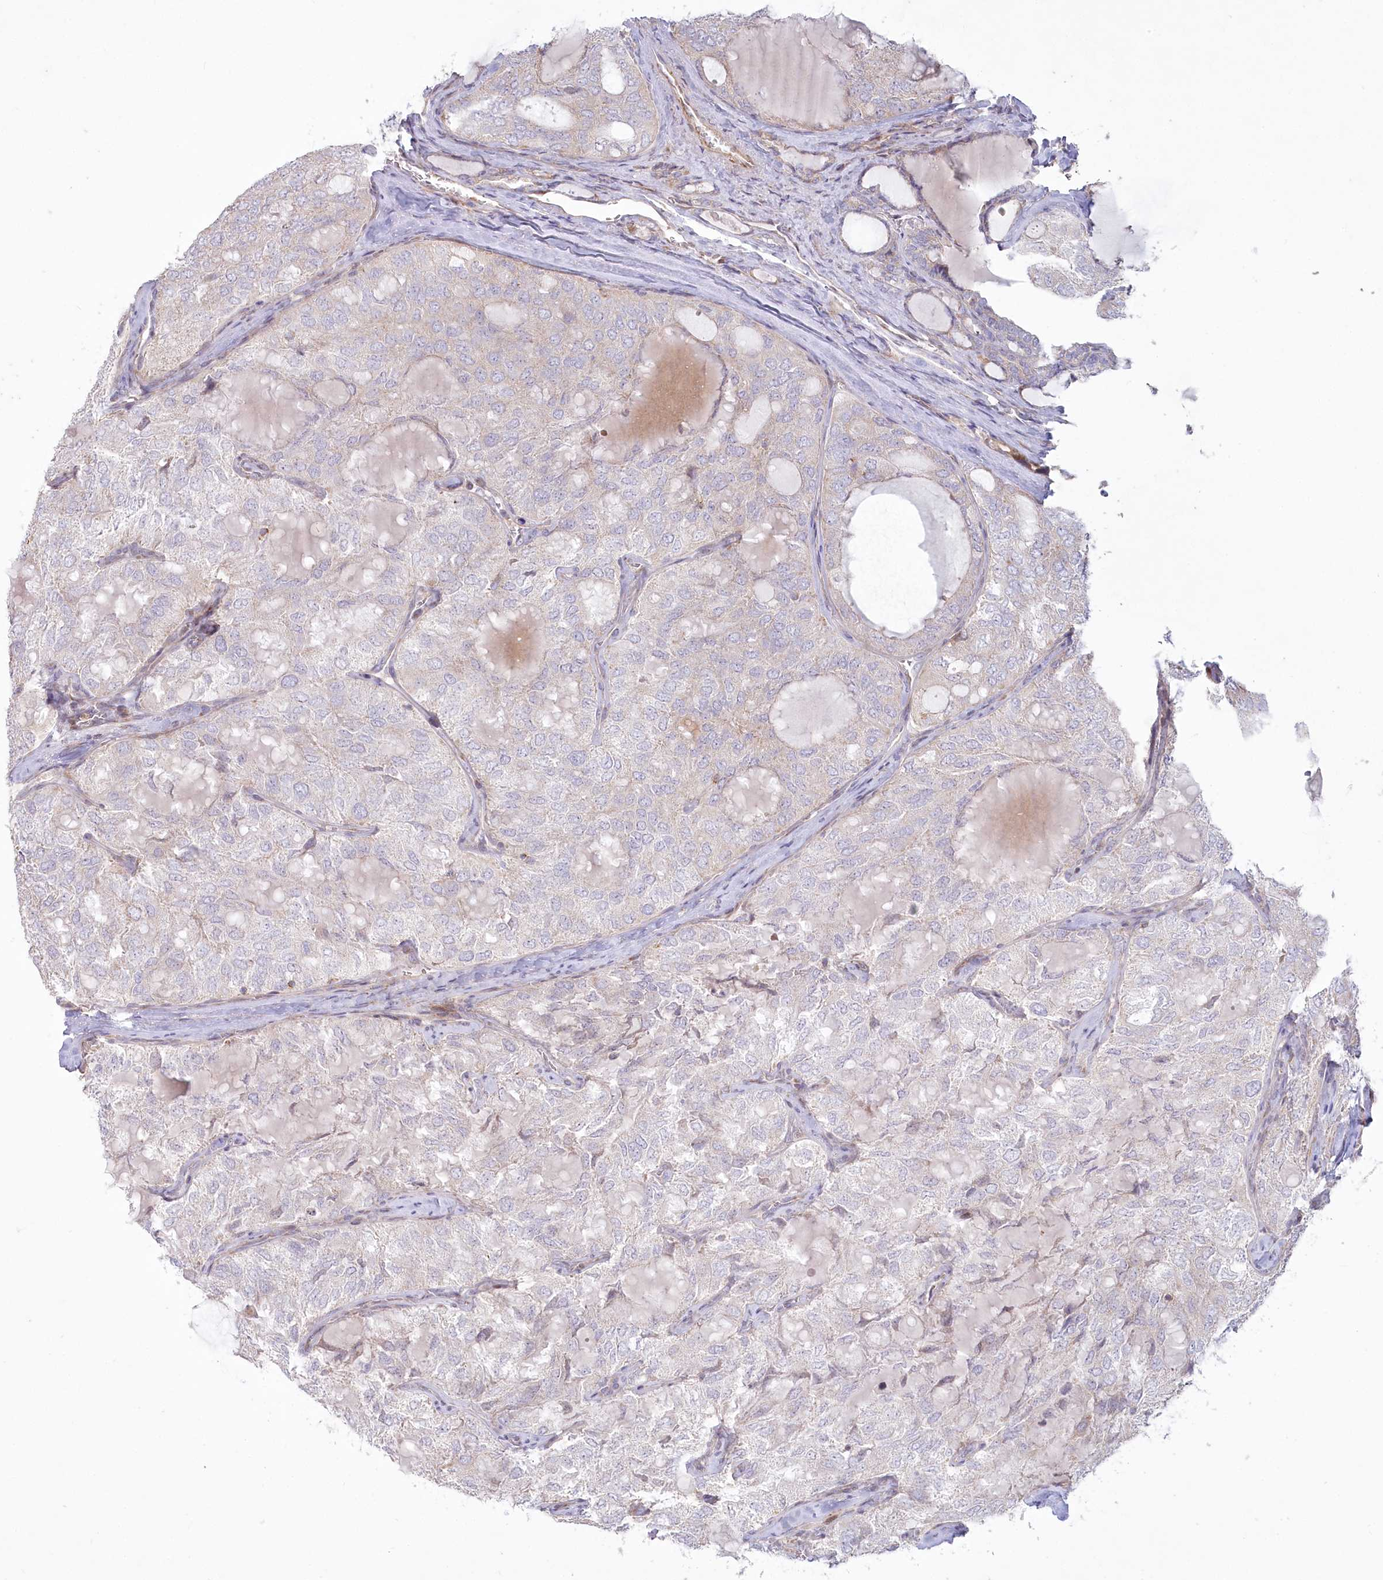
{"staining": {"intensity": "negative", "quantity": "none", "location": "none"}, "tissue": "thyroid cancer", "cell_type": "Tumor cells", "image_type": "cancer", "snomed": [{"axis": "morphology", "description": "Follicular adenoma carcinoma, NOS"}, {"axis": "topography", "description": "Thyroid gland"}], "caption": "Tumor cells show no significant protein expression in thyroid cancer.", "gene": "MTG1", "patient": {"sex": "male", "age": 75}}